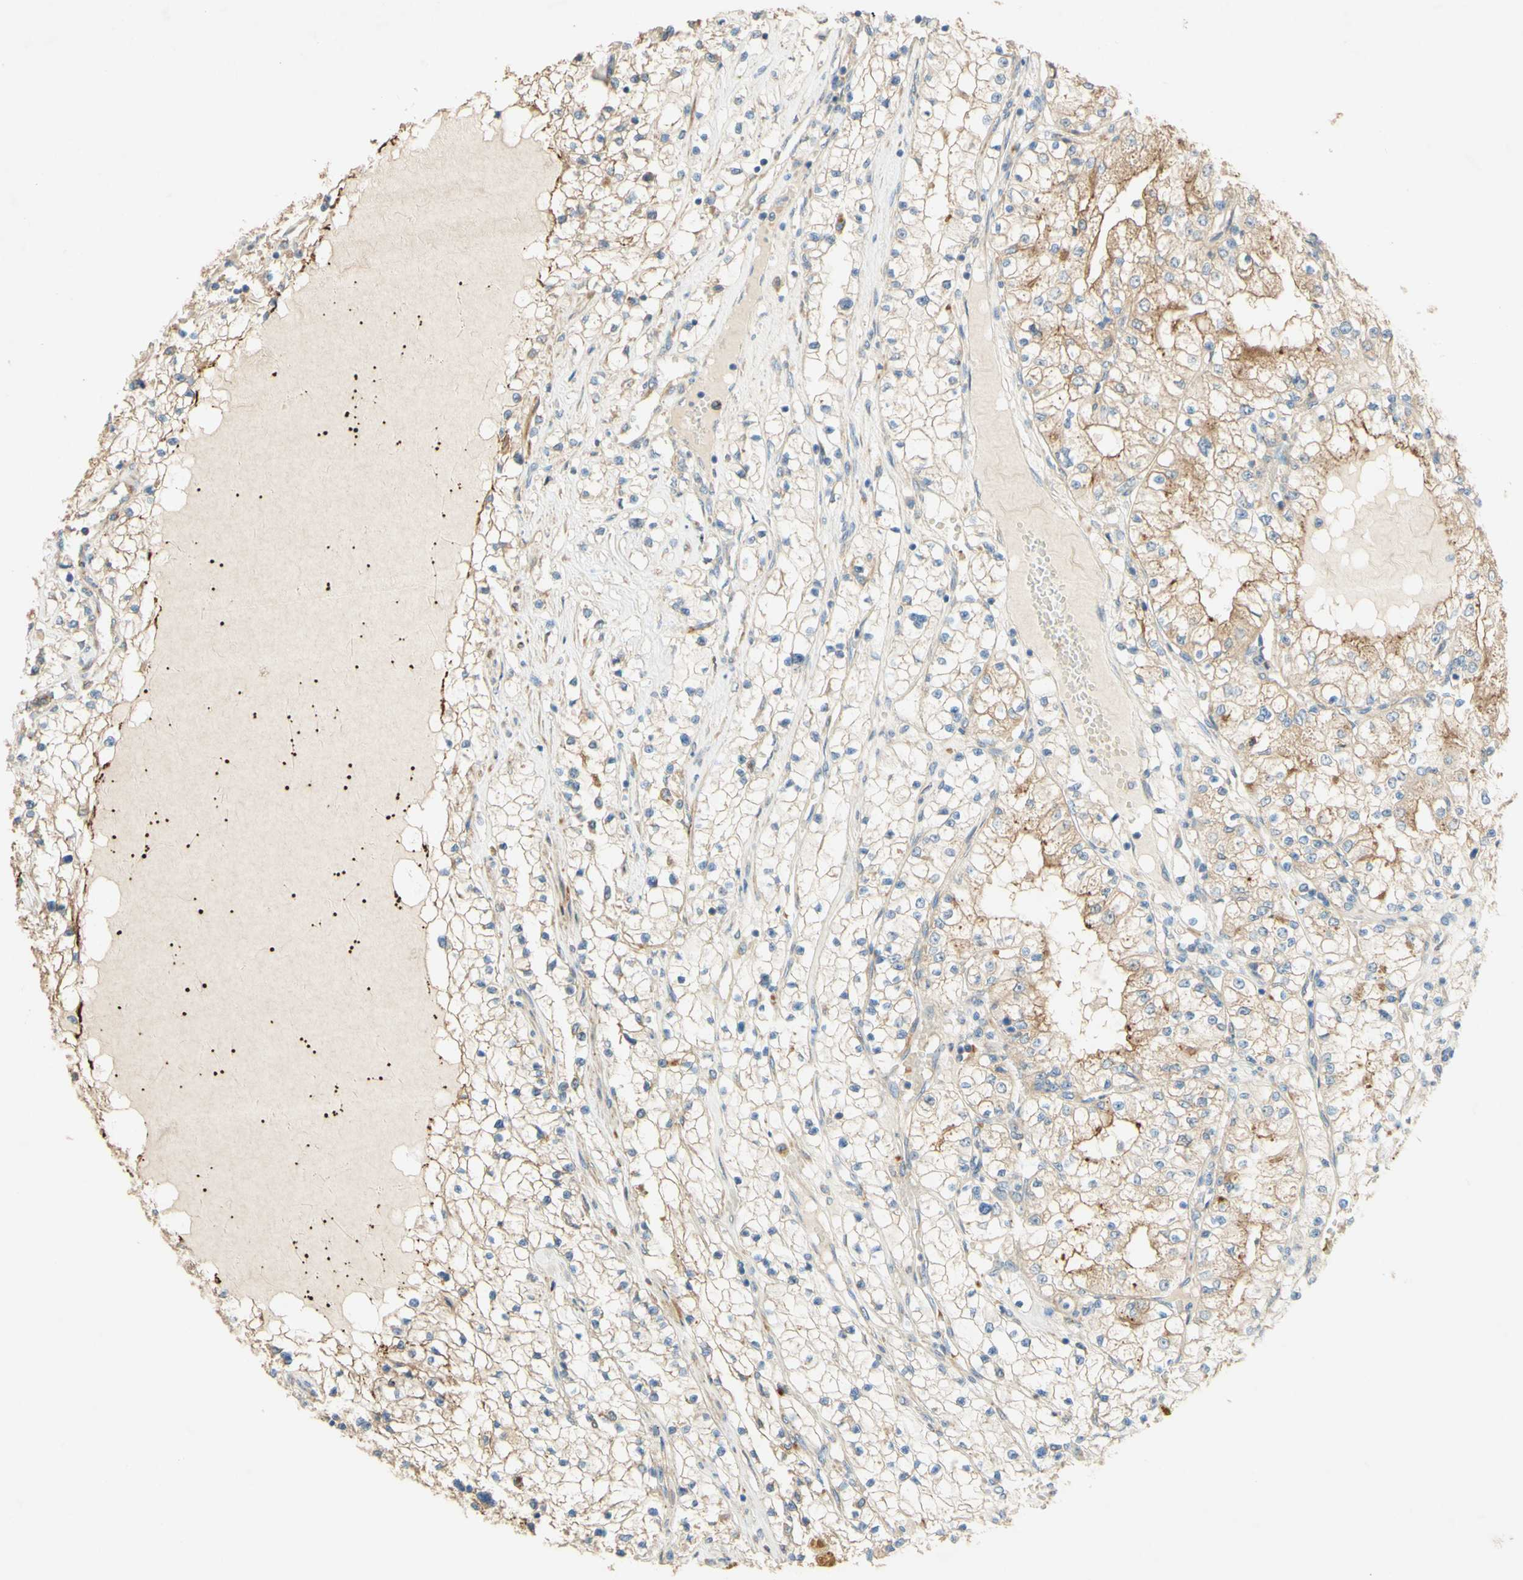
{"staining": {"intensity": "moderate", "quantity": ">75%", "location": "cytoplasmic/membranous"}, "tissue": "renal cancer", "cell_type": "Tumor cells", "image_type": "cancer", "snomed": [{"axis": "morphology", "description": "Adenocarcinoma, NOS"}, {"axis": "topography", "description": "Kidney"}], "caption": "Renal adenocarcinoma stained with a brown dye reveals moderate cytoplasmic/membranous positive staining in approximately >75% of tumor cells.", "gene": "DKK3", "patient": {"sex": "male", "age": 68}}